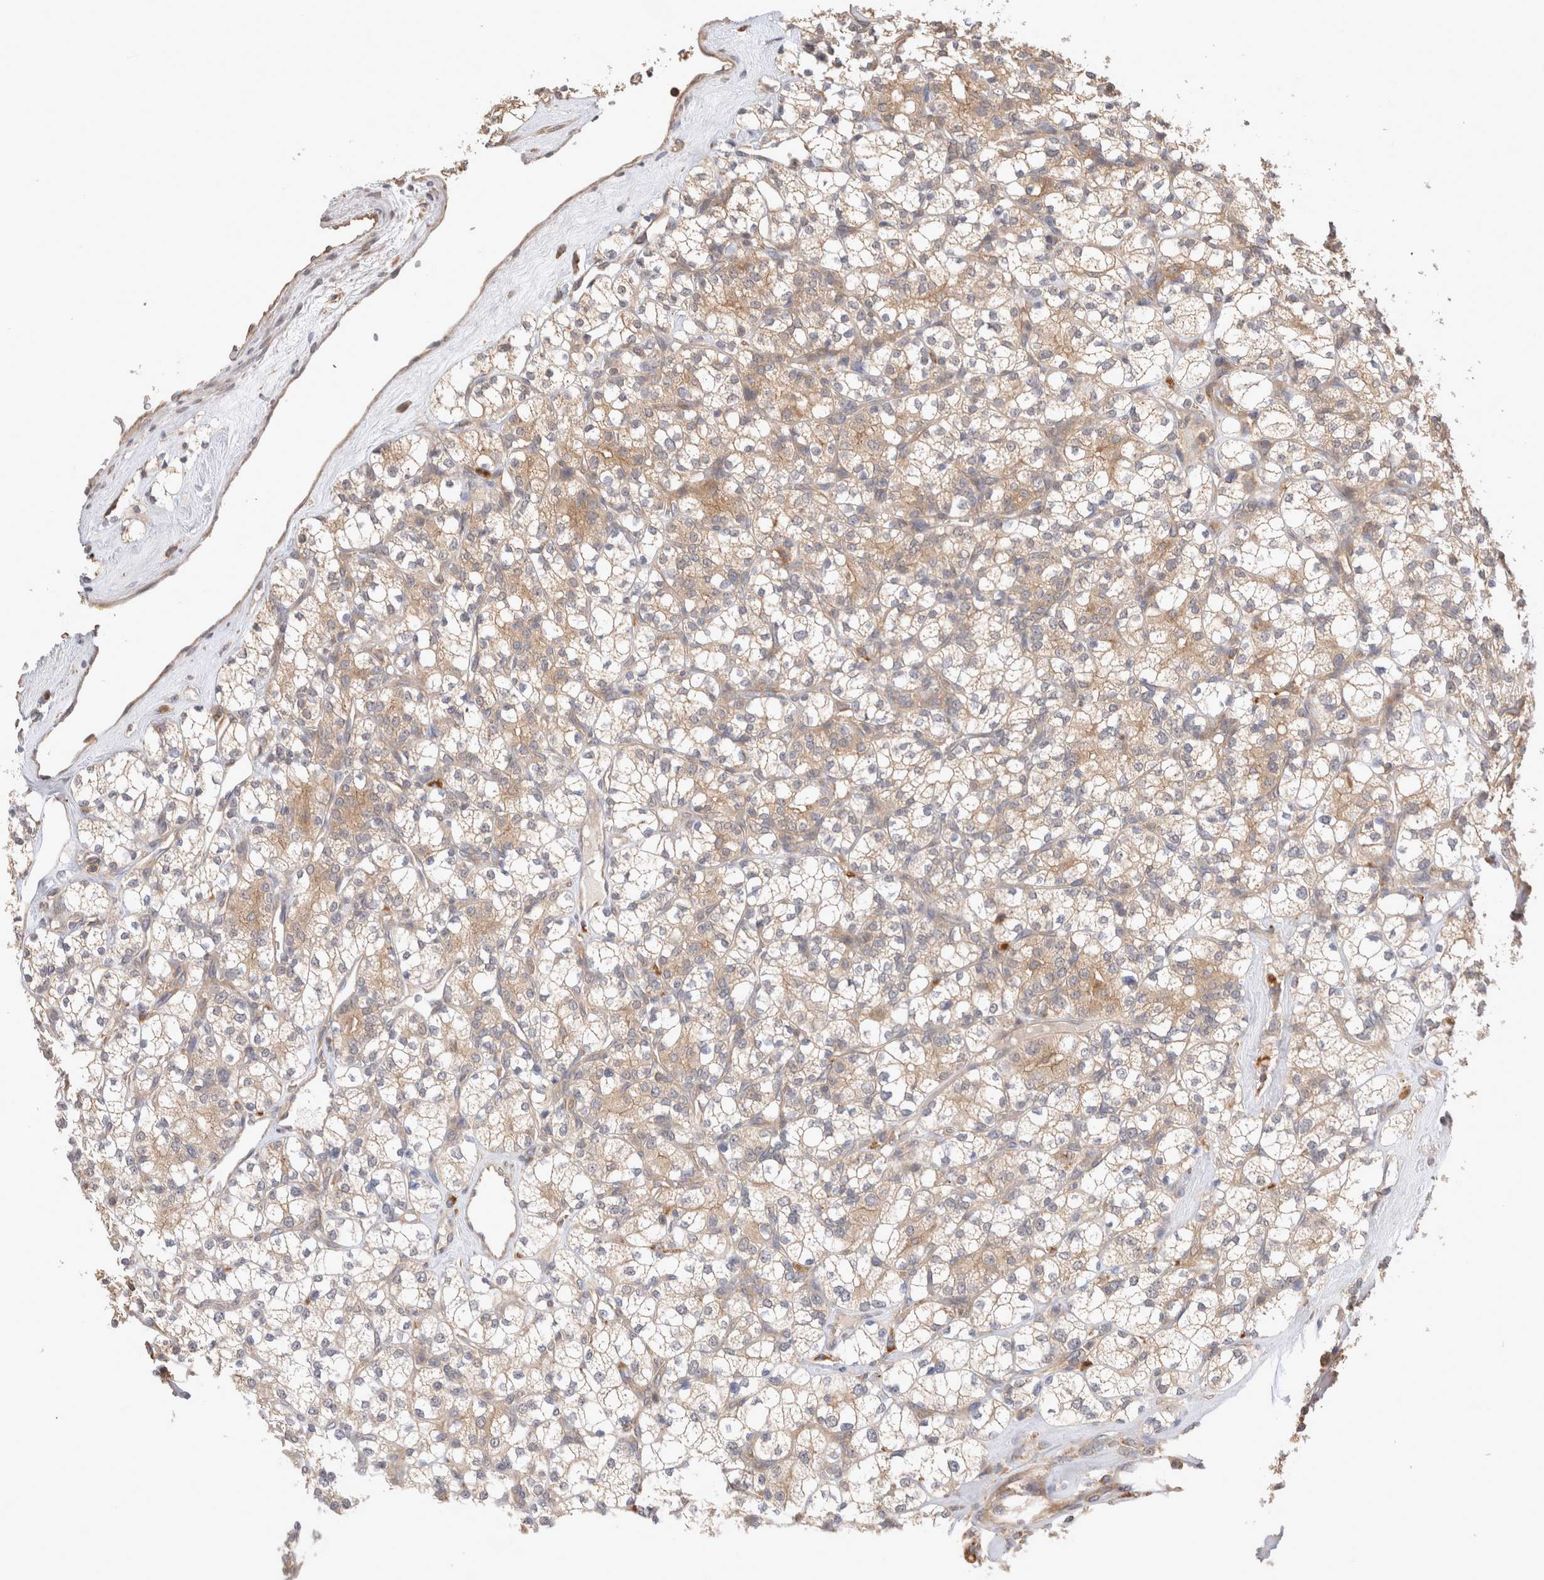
{"staining": {"intensity": "weak", "quantity": ">75%", "location": "cytoplasmic/membranous"}, "tissue": "renal cancer", "cell_type": "Tumor cells", "image_type": "cancer", "snomed": [{"axis": "morphology", "description": "Adenocarcinoma, NOS"}, {"axis": "topography", "description": "Kidney"}], "caption": "Immunohistochemistry (DAB (3,3'-diaminobenzidine)) staining of renal adenocarcinoma exhibits weak cytoplasmic/membranous protein staining in approximately >75% of tumor cells.", "gene": "VPS28", "patient": {"sex": "male", "age": 77}}